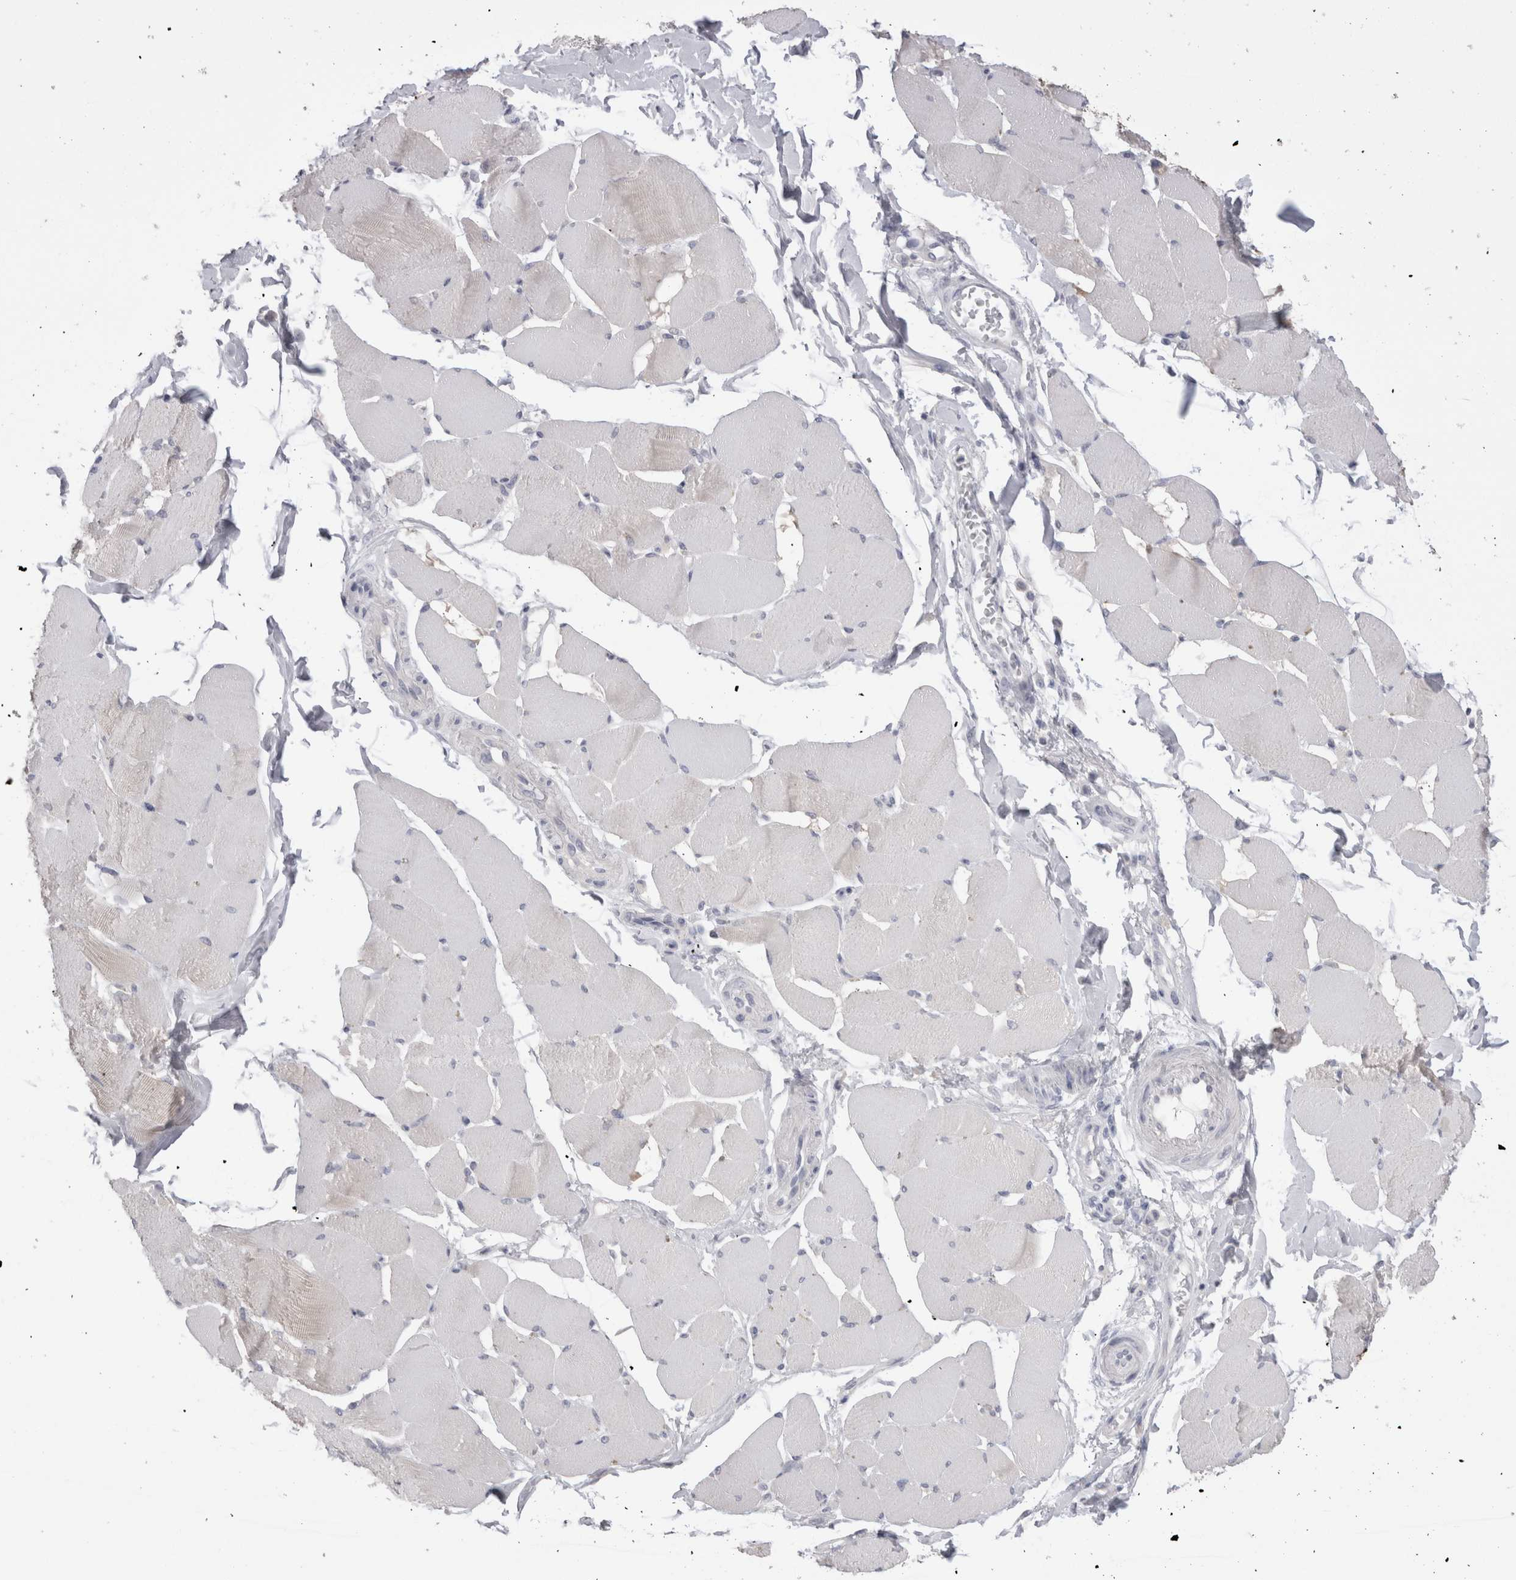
{"staining": {"intensity": "negative", "quantity": "none", "location": "none"}, "tissue": "skeletal muscle", "cell_type": "Myocytes", "image_type": "normal", "snomed": [{"axis": "morphology", "description": "Normal tissue, NOS"}, {"axis": "topography", "description": "Skin"}, {"axis": "topography", "description": "Skeletal muscle"}], "caption": "IHC histopathology image of unremarkable skeletal muscle: skeletal muscle stained with DAB shows no significant protein staining in myocytes. (Stains: DAB (3,3'-diaminobenzidine) IHC with hematoxylin counter stain, Microscopy: brightfield microscopy at high magnification).", "gene": "SUCNR1", "patient": {"sex": "male", "age": 83}}